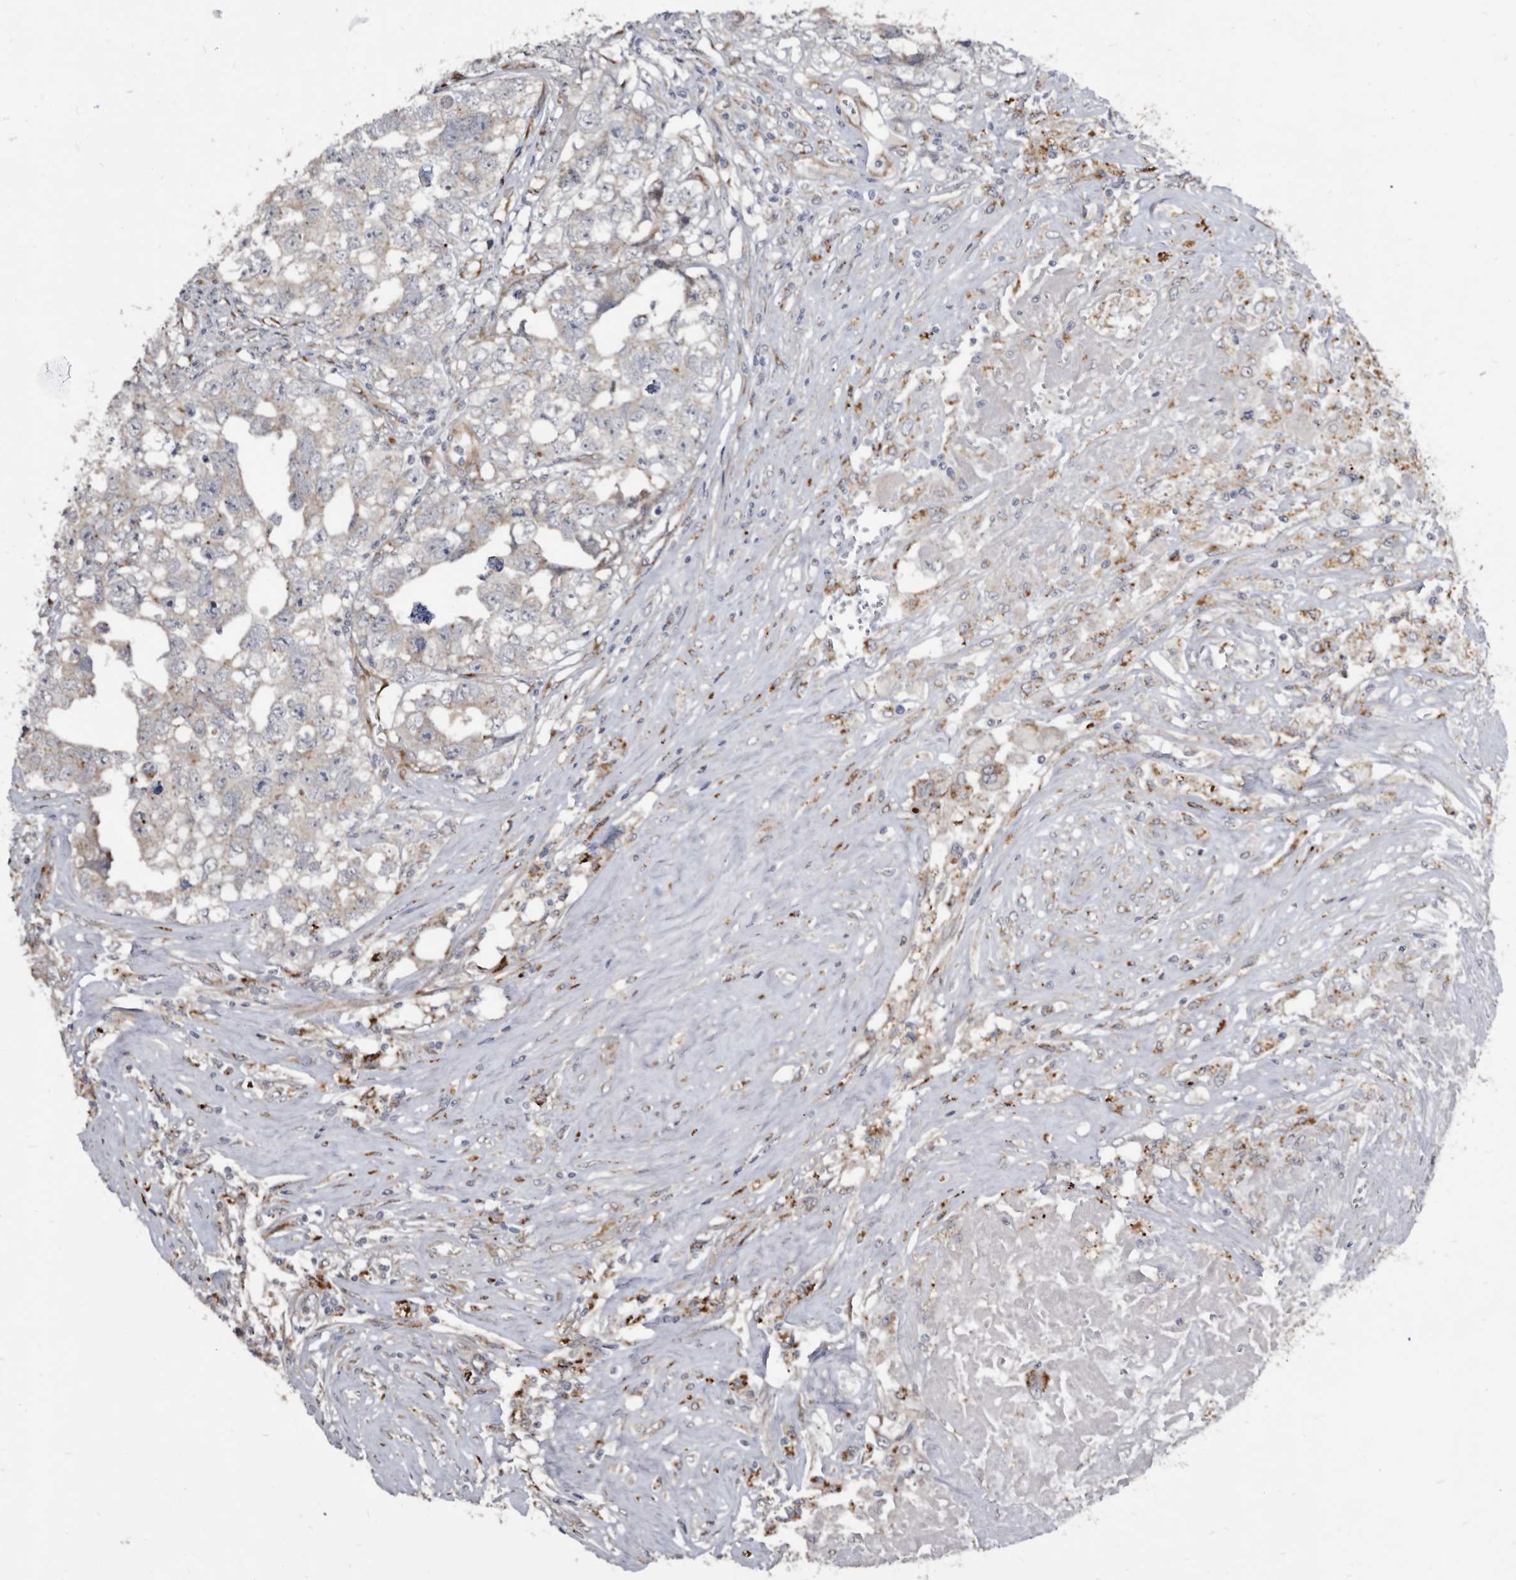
{"staining": {"intensity": "negative", "quantity": "none", "location": "none"}, "tissue": "testis cancer", "cell_type": "Tumor cells", "image_type": "cancer", "snomed": [{"axis": "morphology", "description": "Seminoma, NOS"}, {"axis": "morphology", "description": "Carcinoma, Embryonal, NOS"}, {"axis": "topography", "description": "Testis"}], "caption": "An immunohistochemistry micrograph of testis cancer (seminoma) is shown. There is no staining in tumor cells of testis cancer (seminoma).", "gene": "CTSA", "patient": {"sex": "male", "age": 43}}